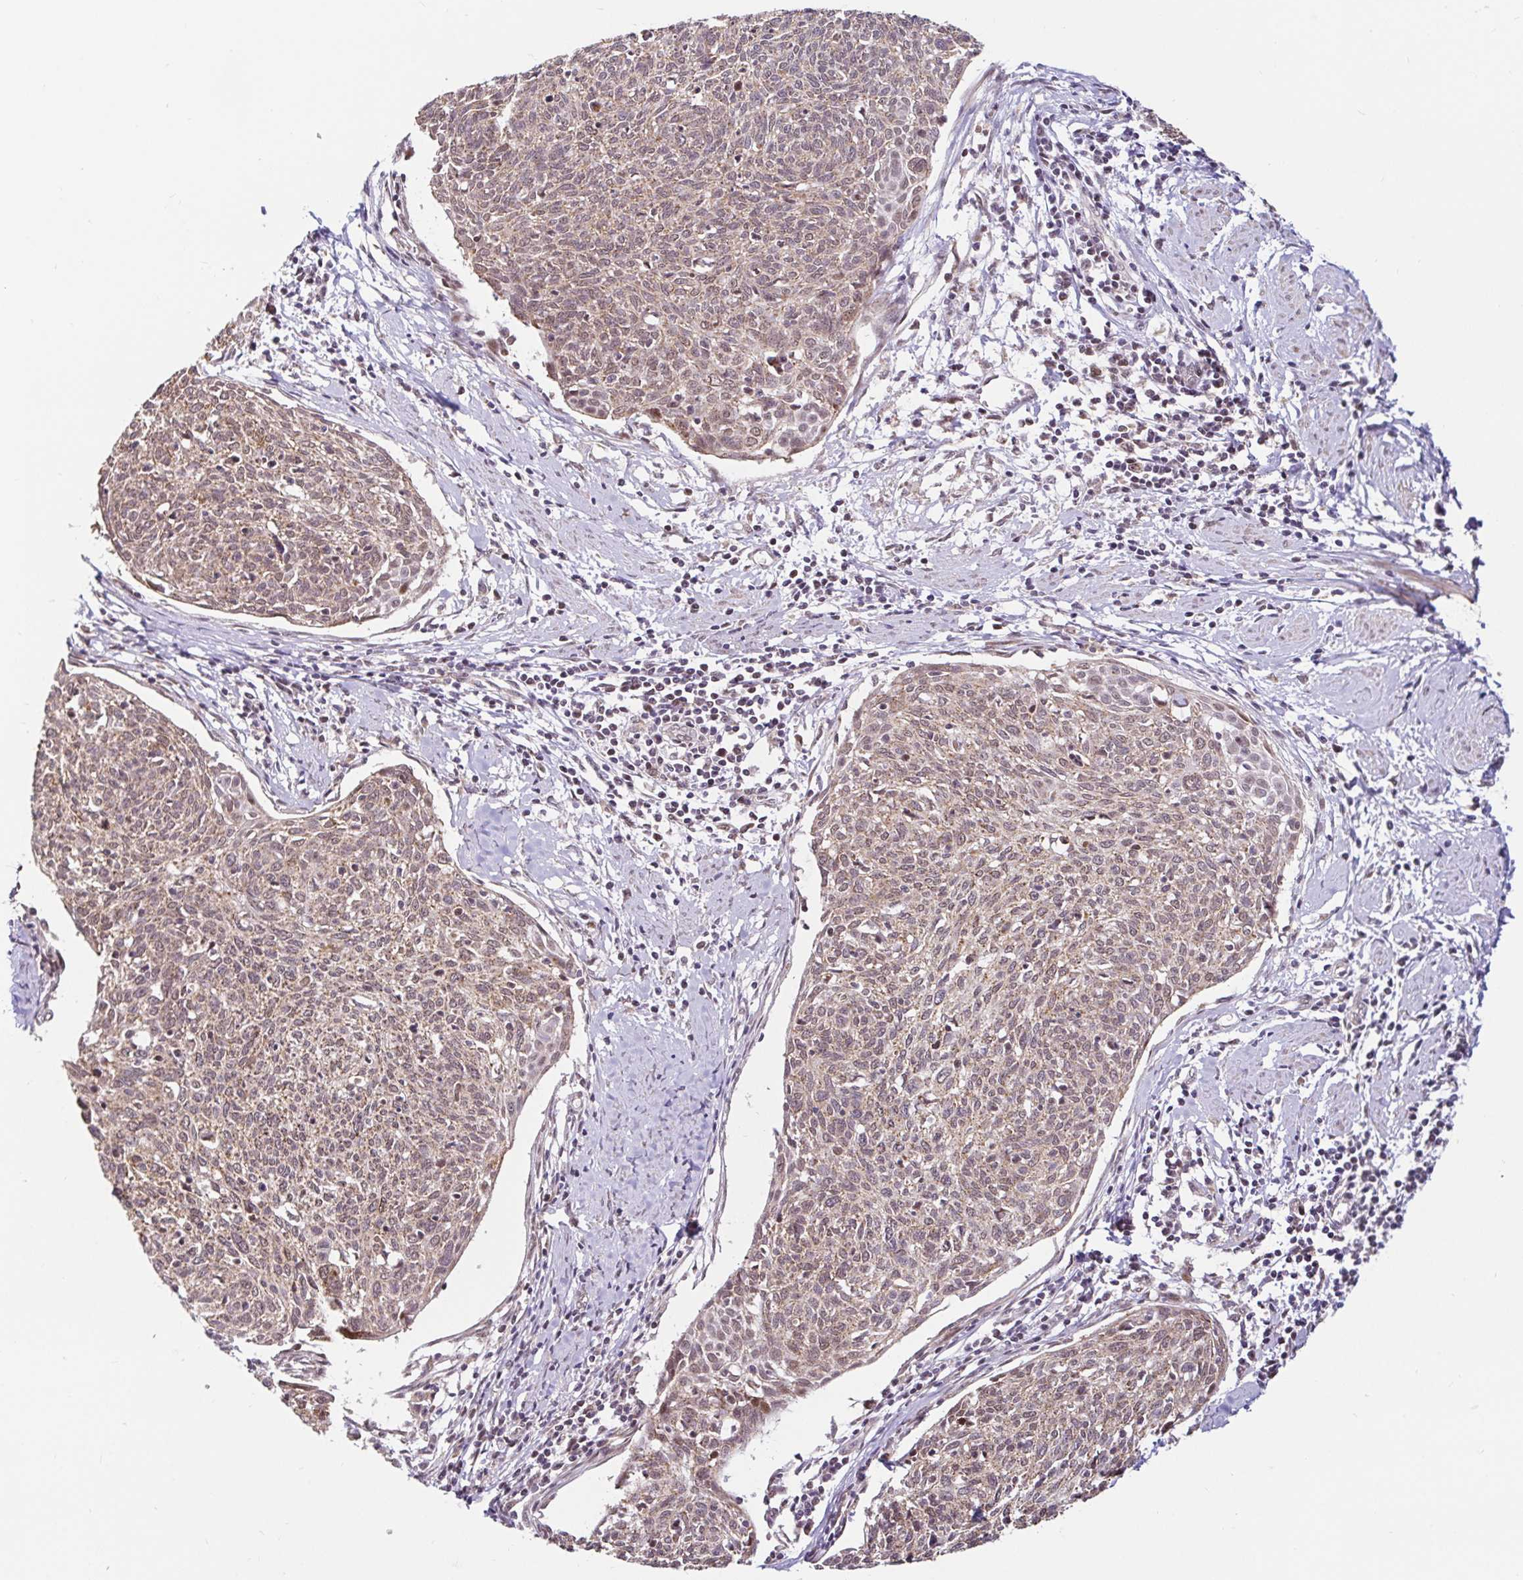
{"staining": {"intensity": "moderate", "quantity": ">75%", "location": "cytoplasmic/membranous"}, "tissue": "cervical cancer", "cell_type": "Tumor cells", "image_type": "cancer", "snomed": [{"axis": "morphology", "description": "Squamous cell carcinoma, NOS"}, {"axis": "topography", "description": "Cervix"}], "caption": "Protein analysis of squamous cell carcinoma (cervical) tissue shows moderate cytoplasmic/membranous staining in about >75% of tumor cells. The staining is performed using DAB brown chromogen to label protein expression. The nuclei are counter-stained blue using hematoxylin.", "gene": "TIMM50", "patient": {"sex": "female", "age": 49}}